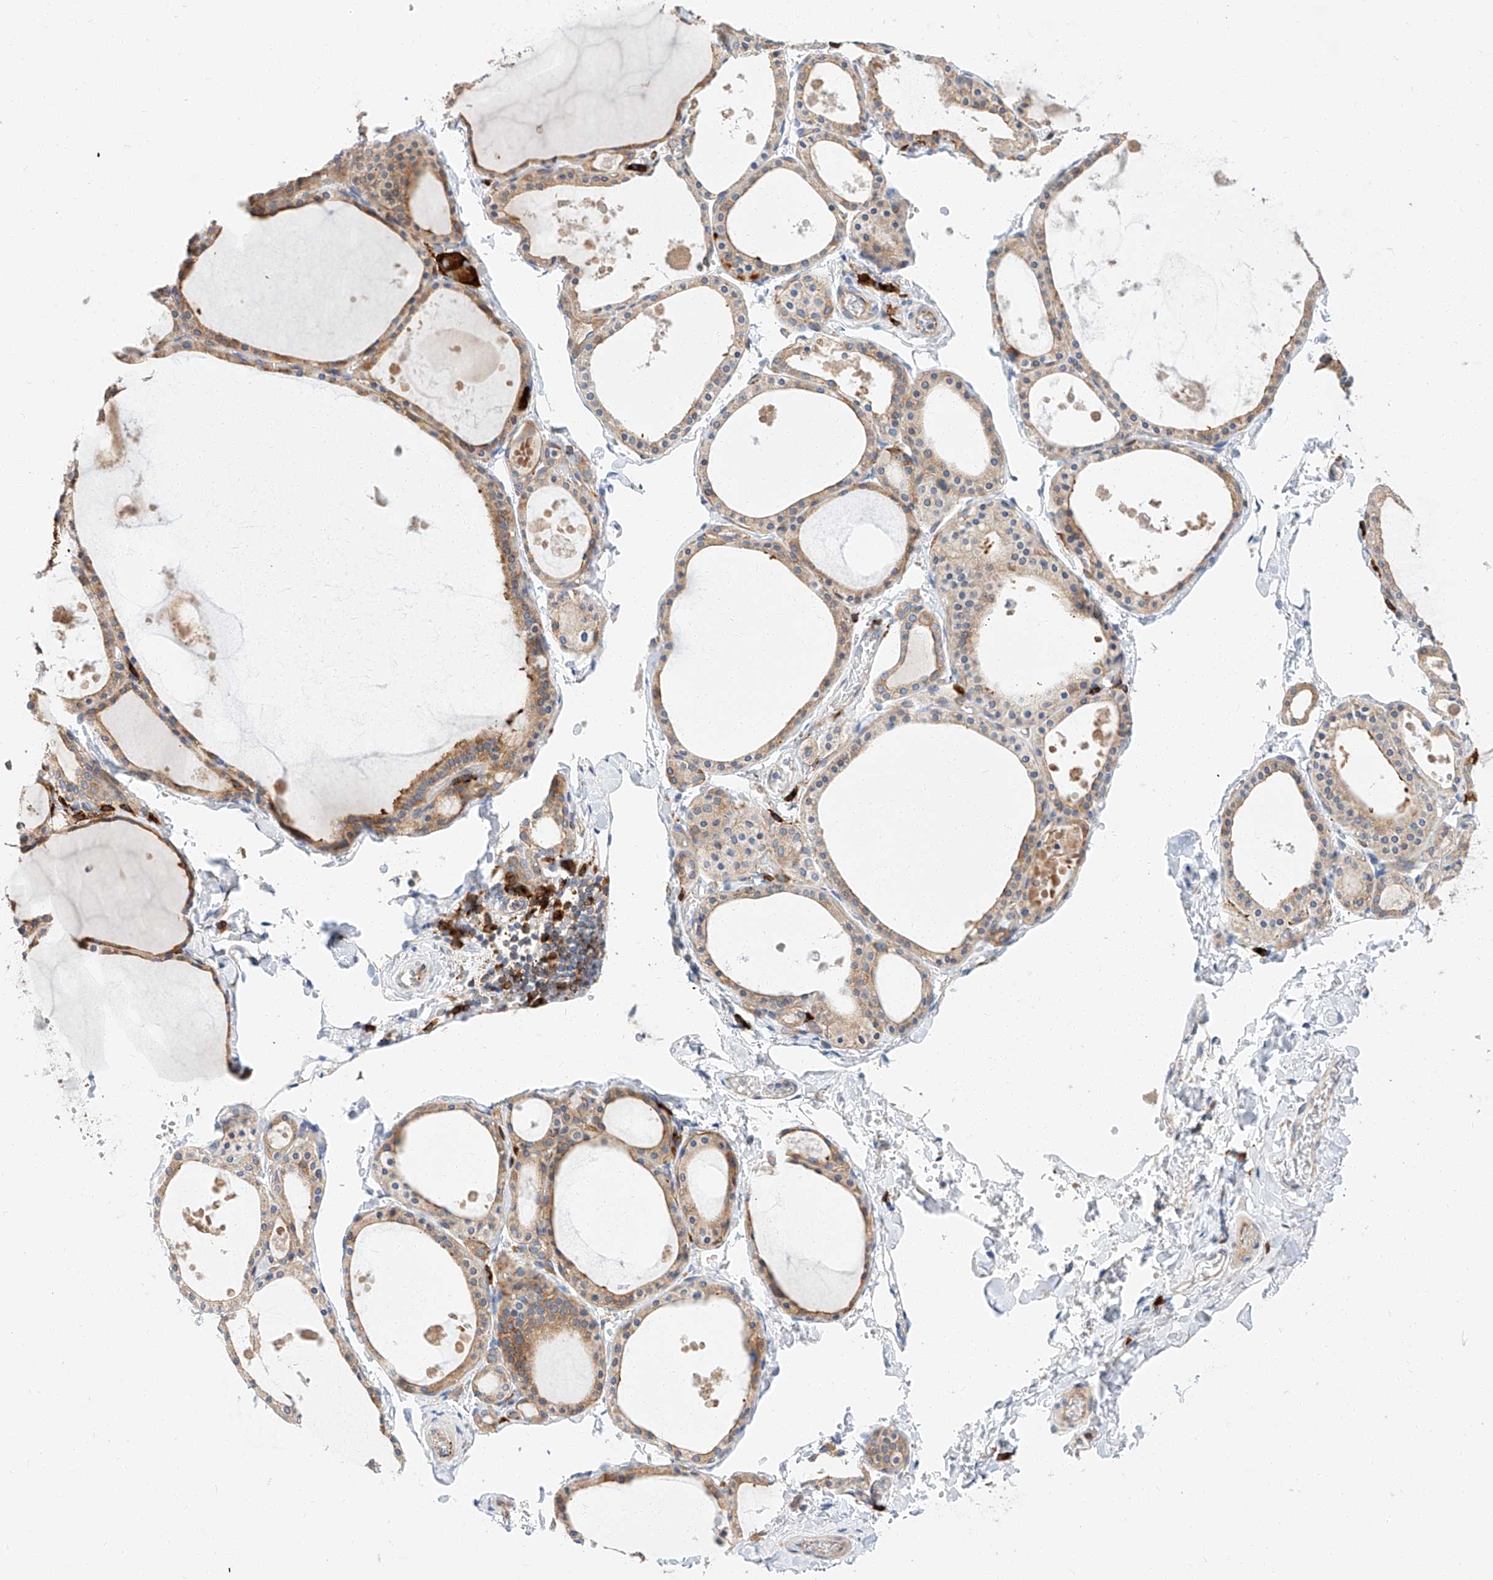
{"staining": {"intensity": "moderate", "quantity": ">75%", "location": "cytoplasmic/membranous"}, "tissue": "thyroid gland", "cell_type": "Glandular cells", "image_type": "normal", "snomed": [{"axis": "morphology", "description": "Normal tissue, NOS"}, {"axis": "topography", "description": "Thyroid gland"}], "caption": "Protein expression analysis of unremarkable thyroid gland demonstrates moderate cytoplasmic/membranous positivity in approximately >75% of glandular cells. Nuclei are stained in blue.", "gene": "GLMN", "patient": {"sex": "male", "age": 56}}